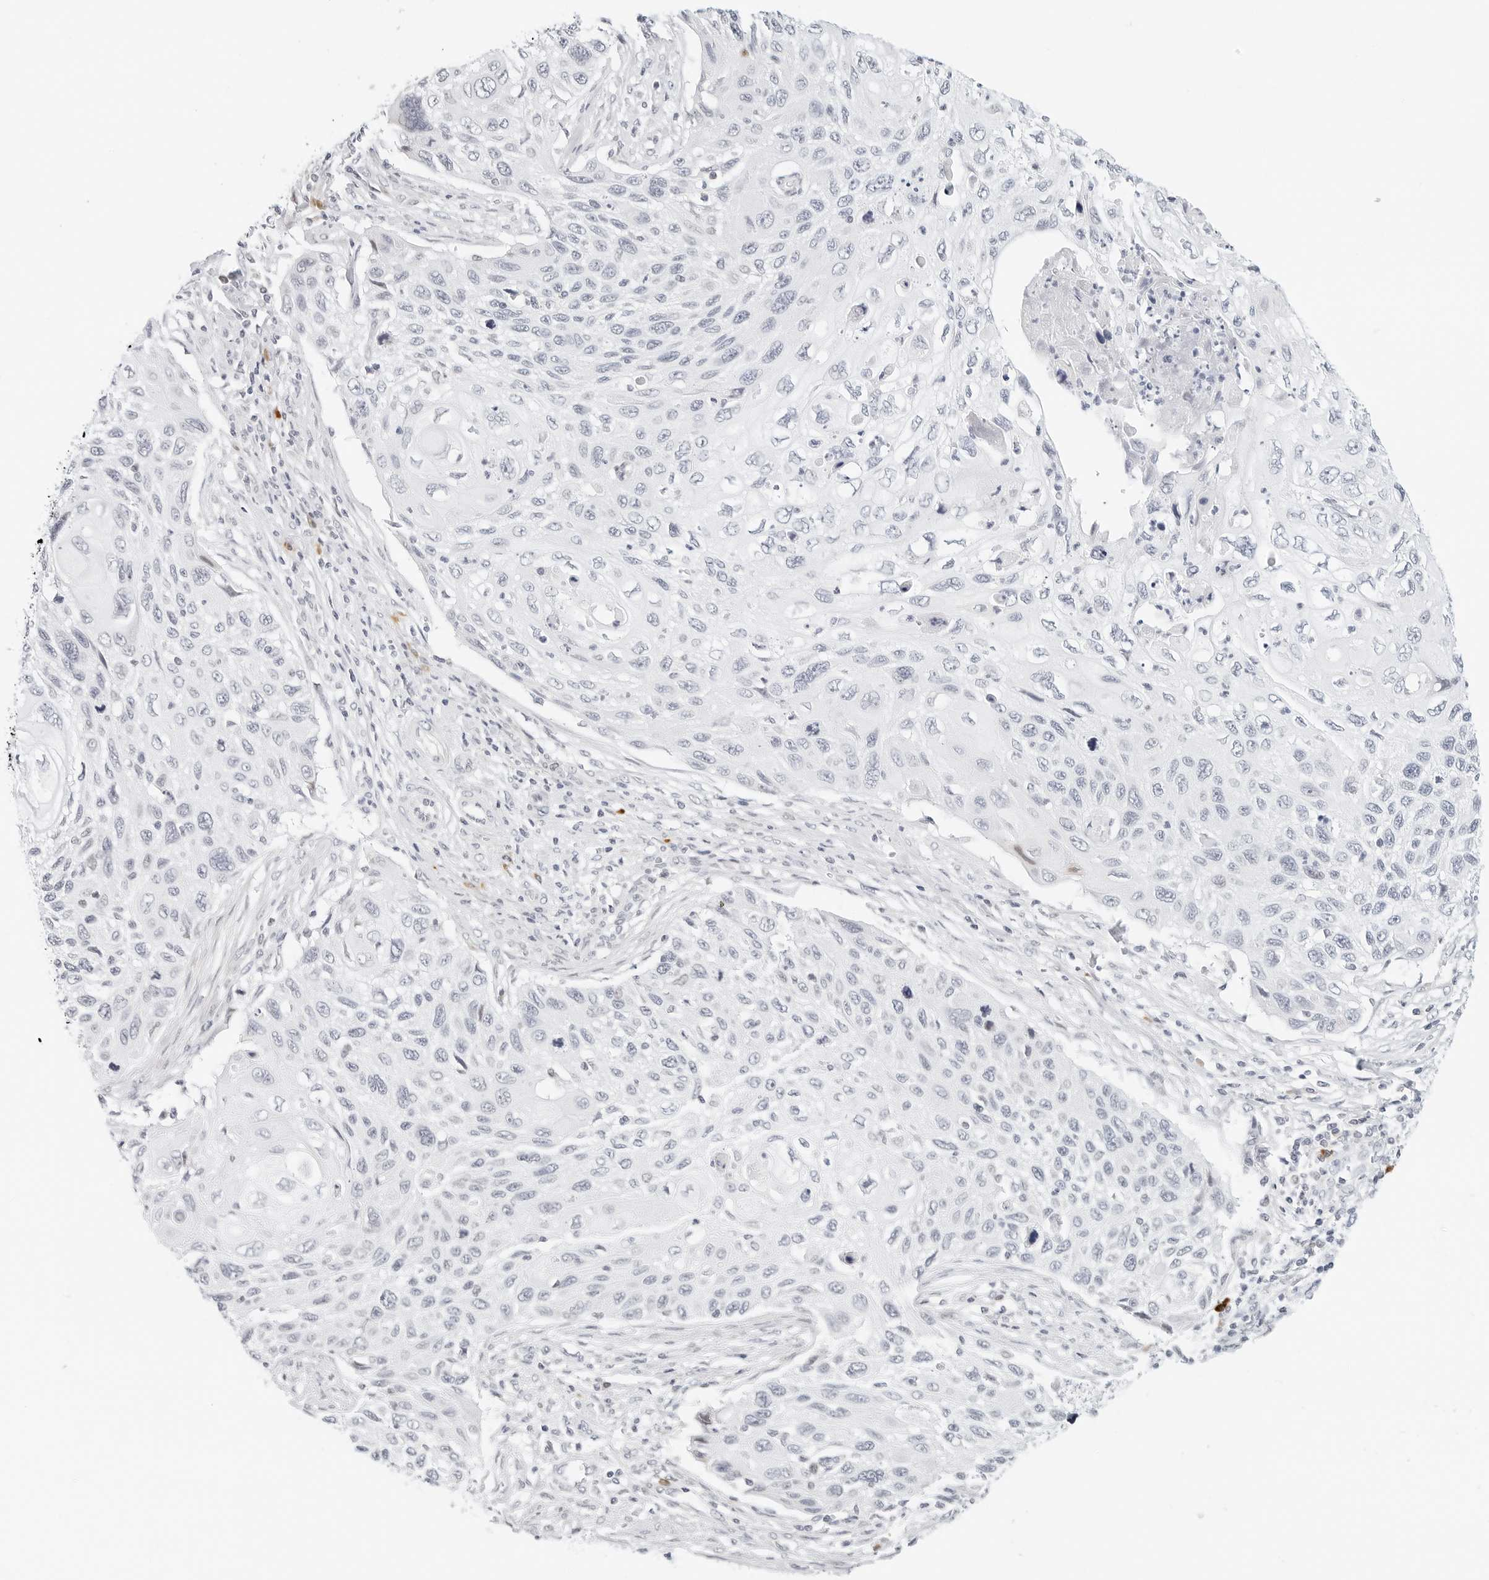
{"staining": {"intensity": "negative", "quantity": "none", "location": "none"}, "tissue": "cervical cancer", "cell_type": "Tumor cells", "image_type": "cancer", "snomed": [{"axis": "morphology", "description": "Squamous cell carcinoma, NOS"}, {"axis": "topography", "description": "Cervix"}], "caption": "High magnification brightfield microscopy of cervical squamous cell carcinoma stained with DAB (brown) and counterstained with hematoxylin (blue): tumor cells show no significant positivity.", "gene": "PARP10", "patient": {"sex": "female", "age": 70}}